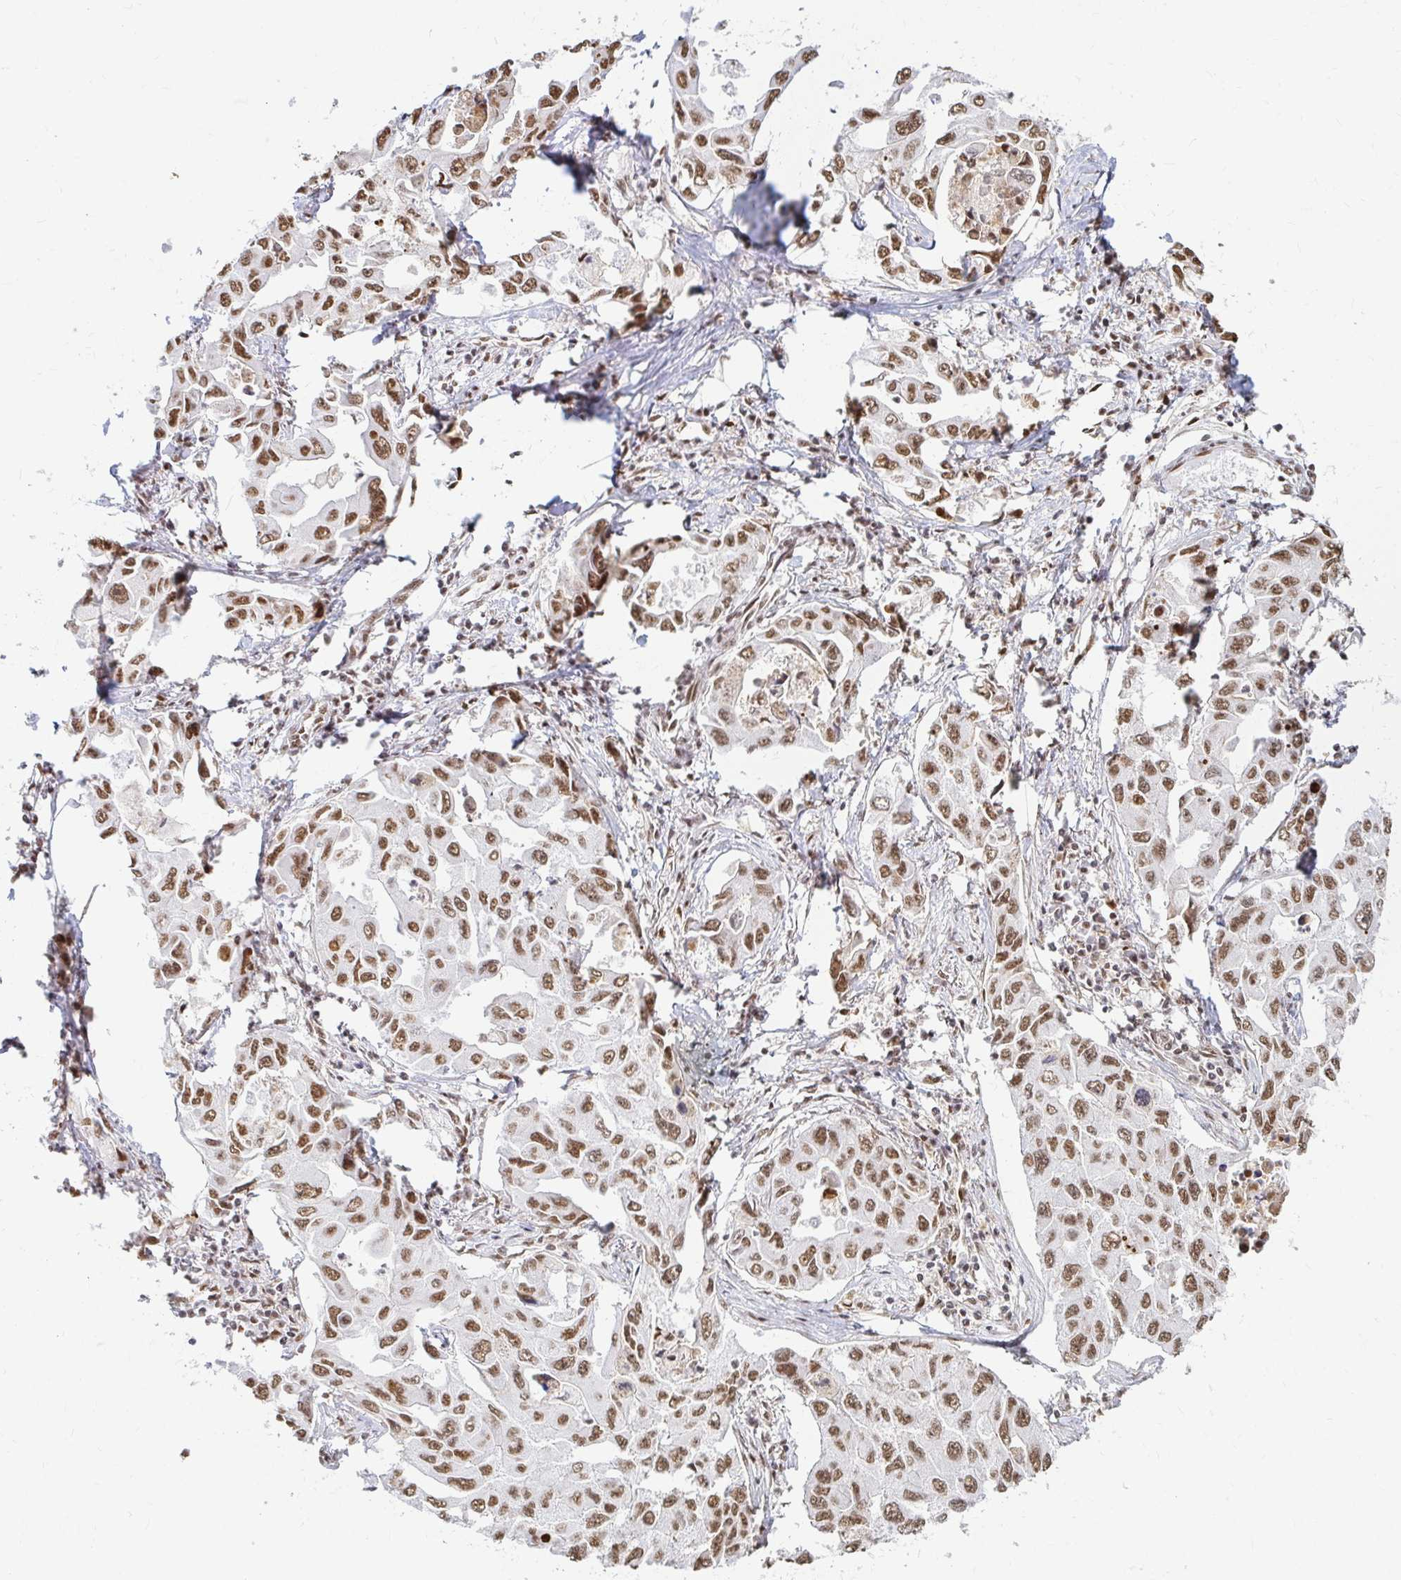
{"staining": {"intensity": "moderate", "quantity": ">75%", "location": "nuclear"}, "tissue": "lung cancer", "cell_type": "Tumor cells", "image_type": "cancer", "snomed": [{"axis": "morphology", "description": "Adenocarcinoma, NOS"}, {"axis": "topography", "description": "Lung"}], "caption": "Lung cancer (adenocarcinoma) tissue exhibits moderate nuclear positivity in approximately >75% of tumor cells, visualized by immunohistochemistry.", "gene": "HNRNPU", "patient": {"sex": "male", "age": 64}}